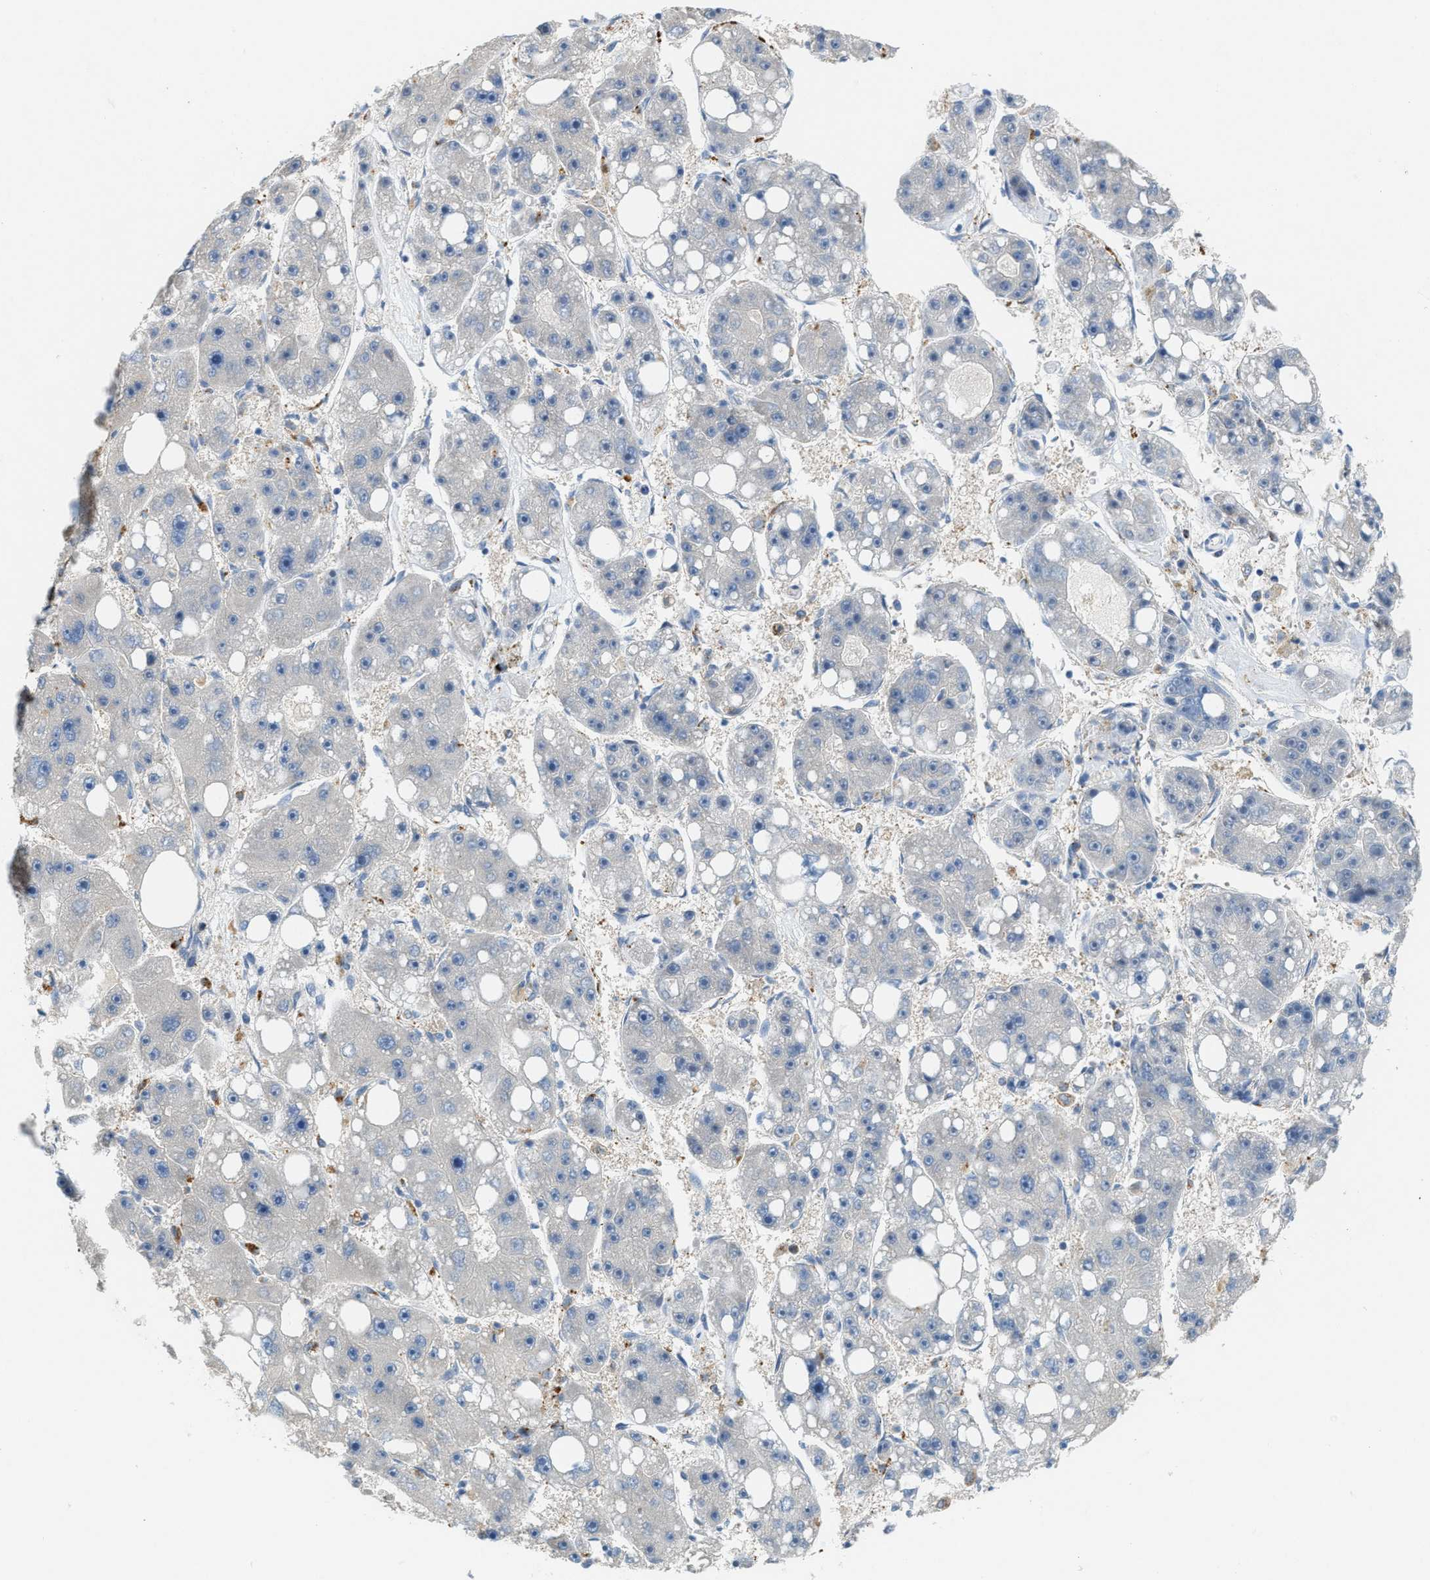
{"staining": {"intensity": "negative", "quantity": "none", "location": "none"}, "tissue": "liver cancer", "cell_type": "Tumor cells", "image_type": "cancer", "snomed": [{"axis": "morphology", "description": "Carcinoma, Hepatocellular, NOS"}, {"axis": "topography", "description": "Liver"}], "caption": "High power microscopy photomicrograph of an immunohistochemistry (IHC) photomicrograph of hepatocellular carcinoma (liver), revealing no significant staining in tumor cells.", "gene": "KLHDC10", "patient": {"sex": "female", "age": 61}}